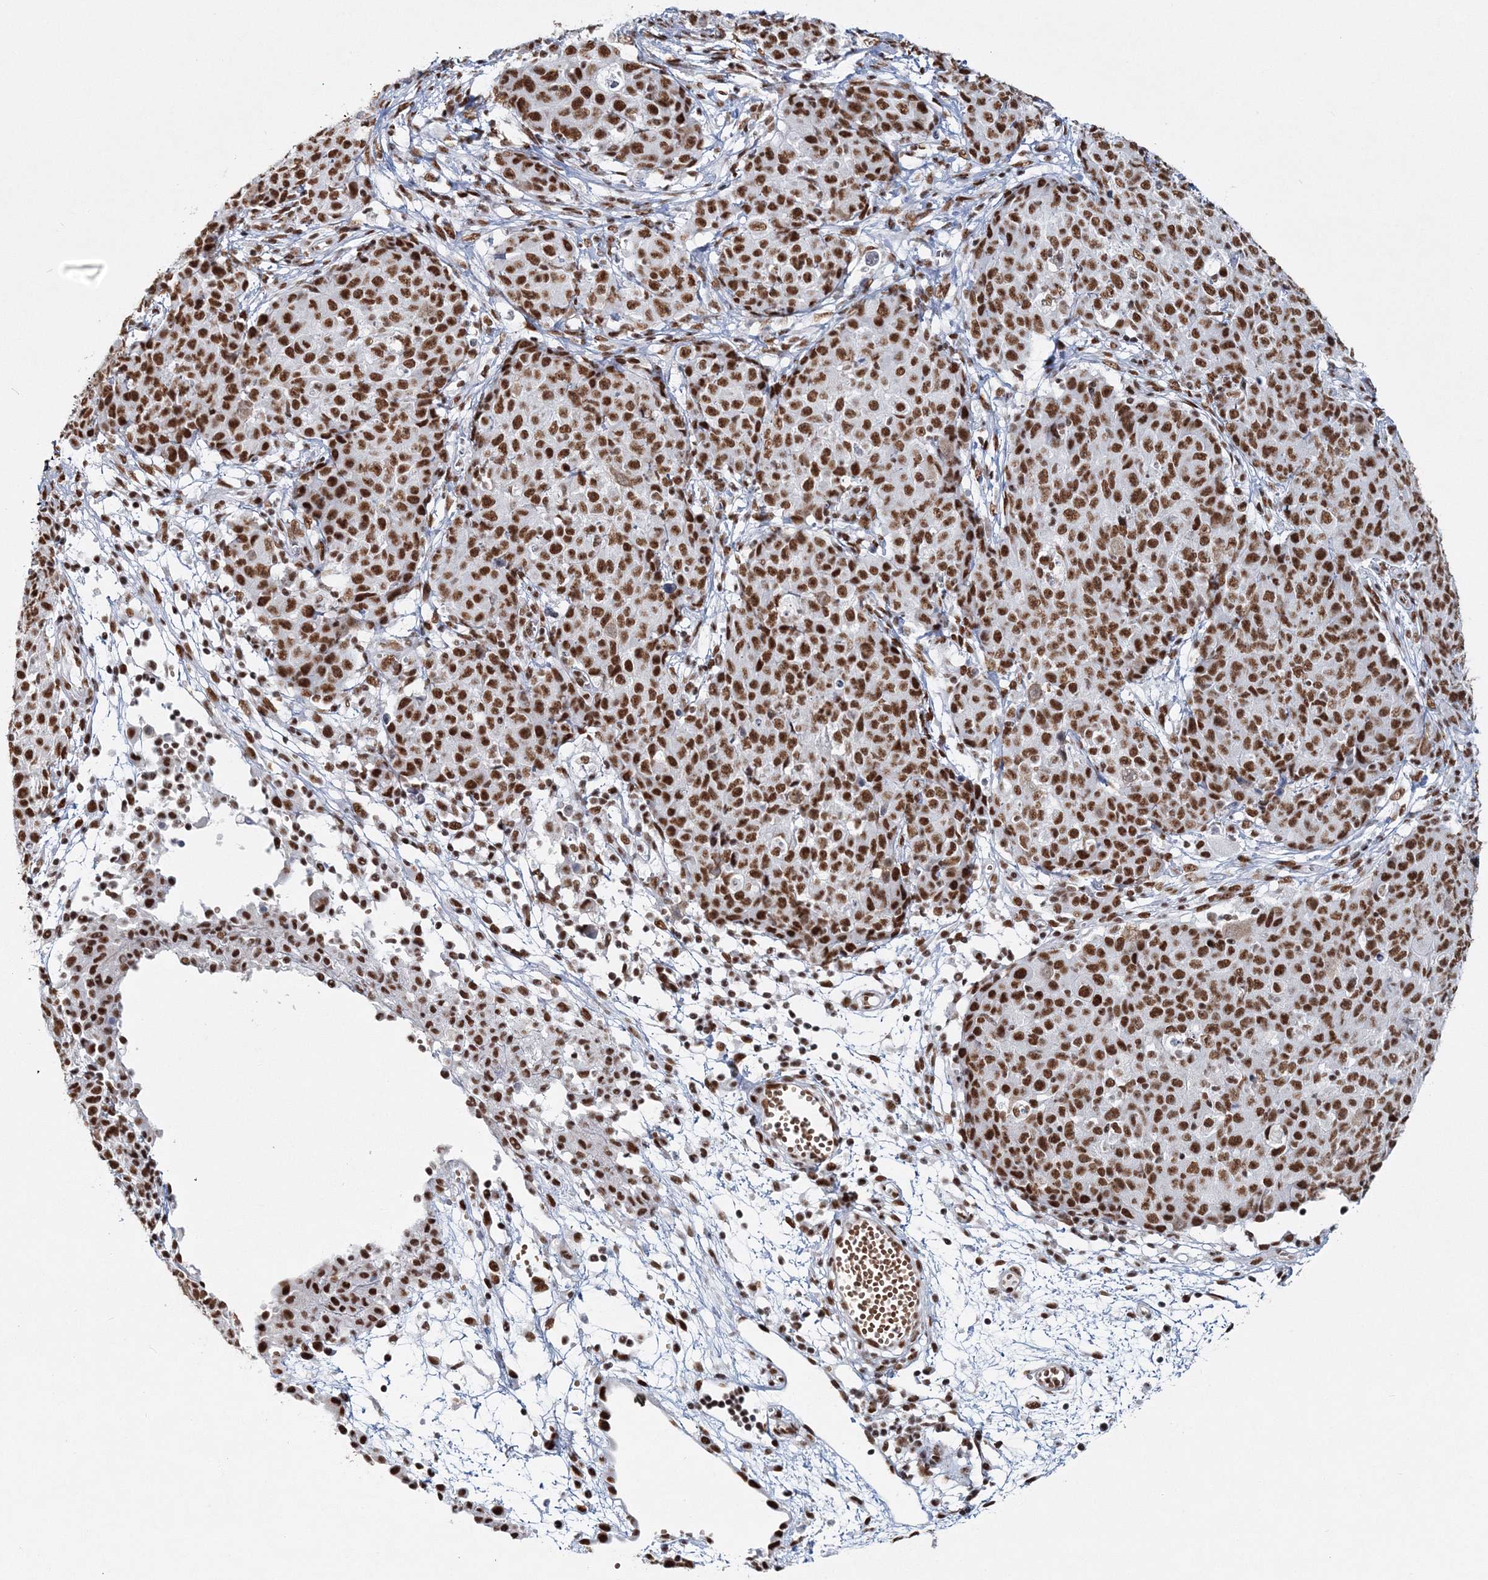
{"staining": {"intensity": "strong", "quantity": ">75%", "location": "nuclear"}, "tissue": "ovarian cancer", "cell_type": "Tumor cells", "image_type": "cancer", "snomed": [{"axis": "morphology", "description": "Carcinoma, endometroid"}, {"axis": "topography", "description": "Ovary"}], "caption": "Immunohistochemistry of endometroid carcinoma (ovarian) demonstrates high levels of strong nuclear staining in approximately >75% of tumor cells.", "gene": "QRICH1", "patient": {"sex": "female", "age": 42}}